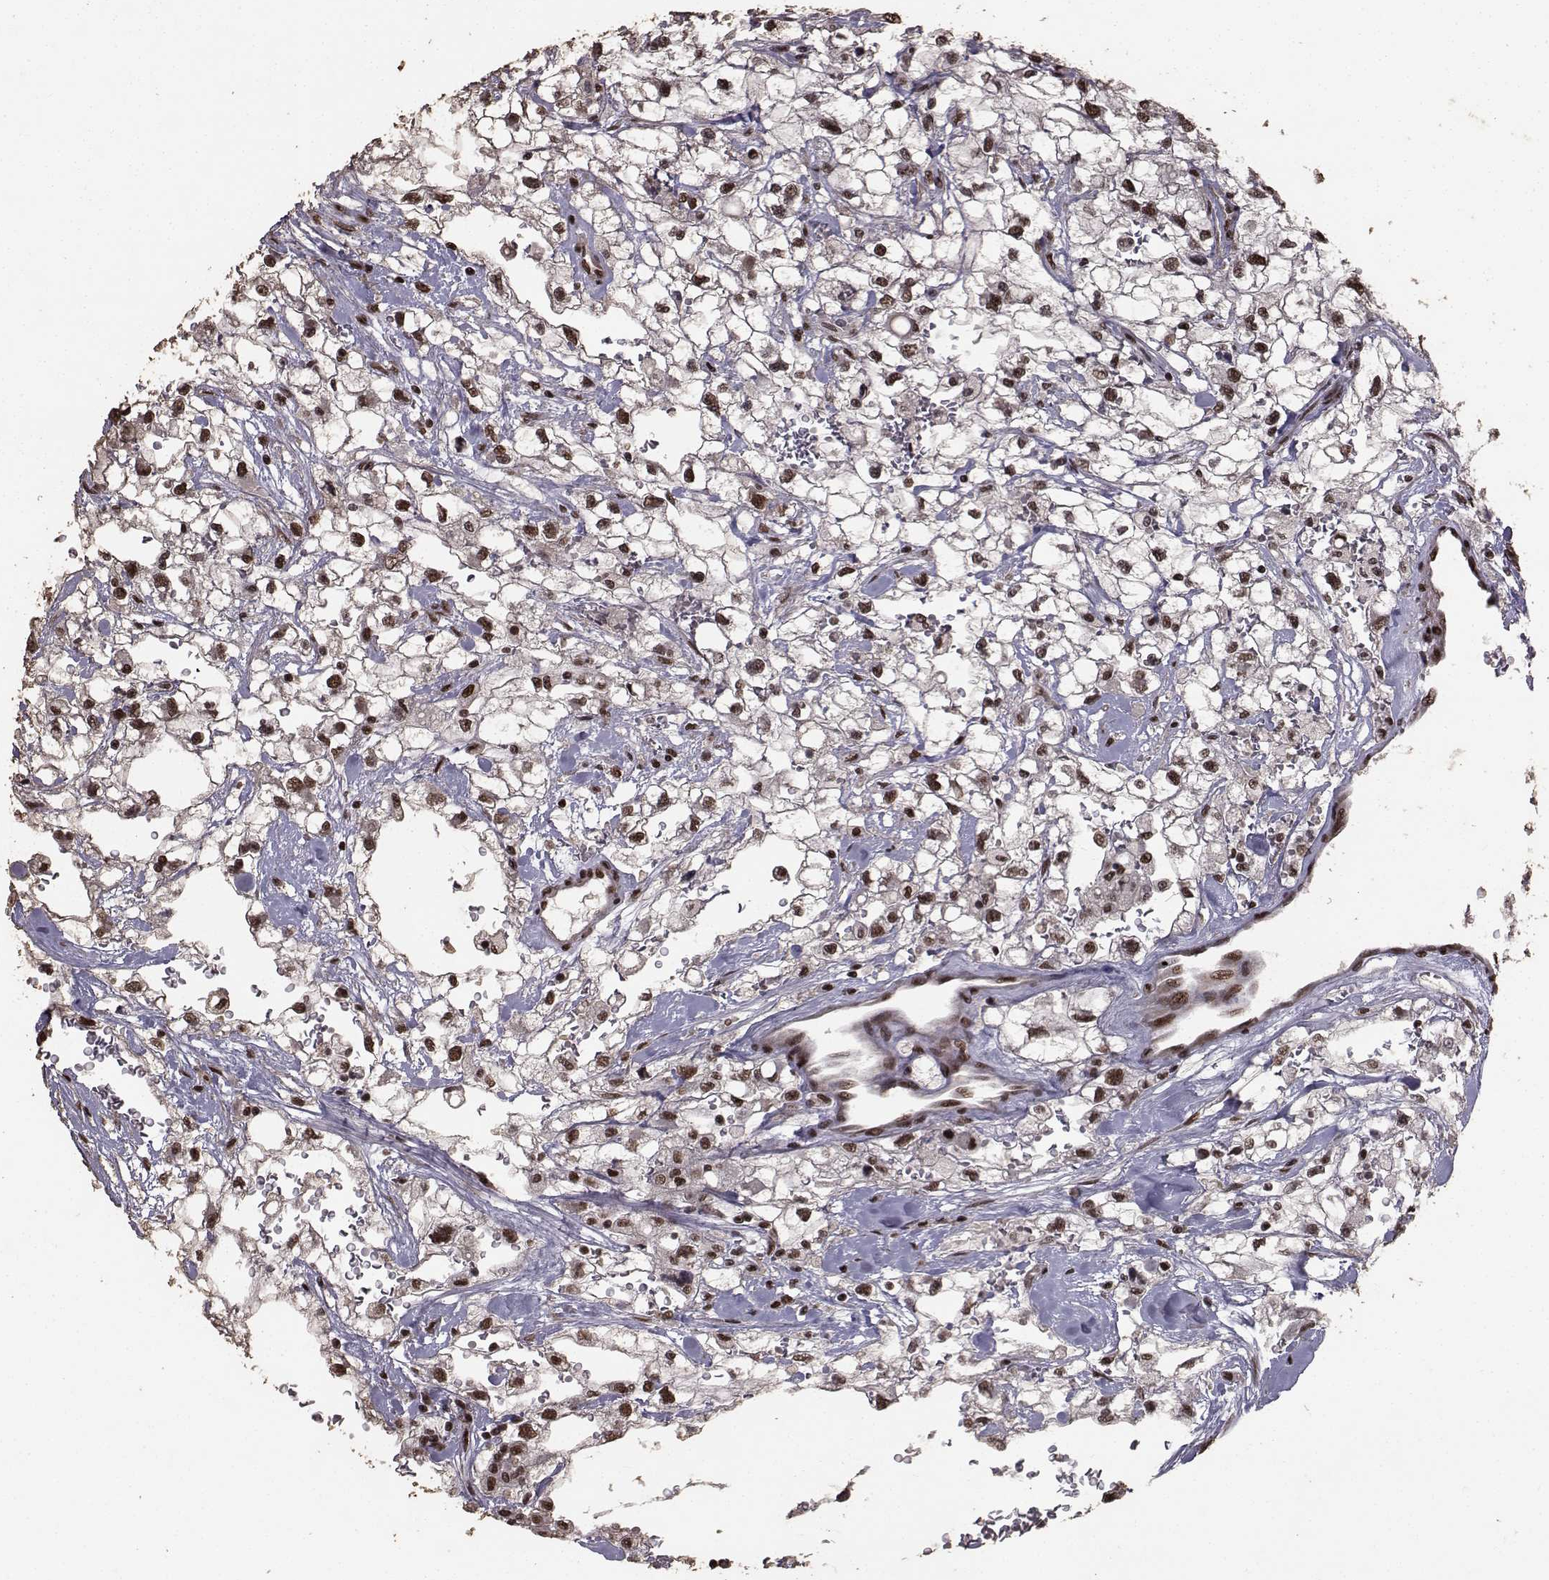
{"staining": {"intensity": "strong", "quantity": ">75%", "location": "nuclear"}, "tissue": "renal cancer", "cell_type": "Tumor cells", "image_type": "cancer", "snomed": [{"axis": "morphology", "description": "Adenocarcinoma, NOS"}, {"axis": "topography", "description": "Kidney"}], "caption": "IHC of renal cancer demonstrates high levels of strong nuclear positivity in approximately >75% of tumor cells.", "gene": "SF1", "patient": {"sex": "male", "age": 59}}